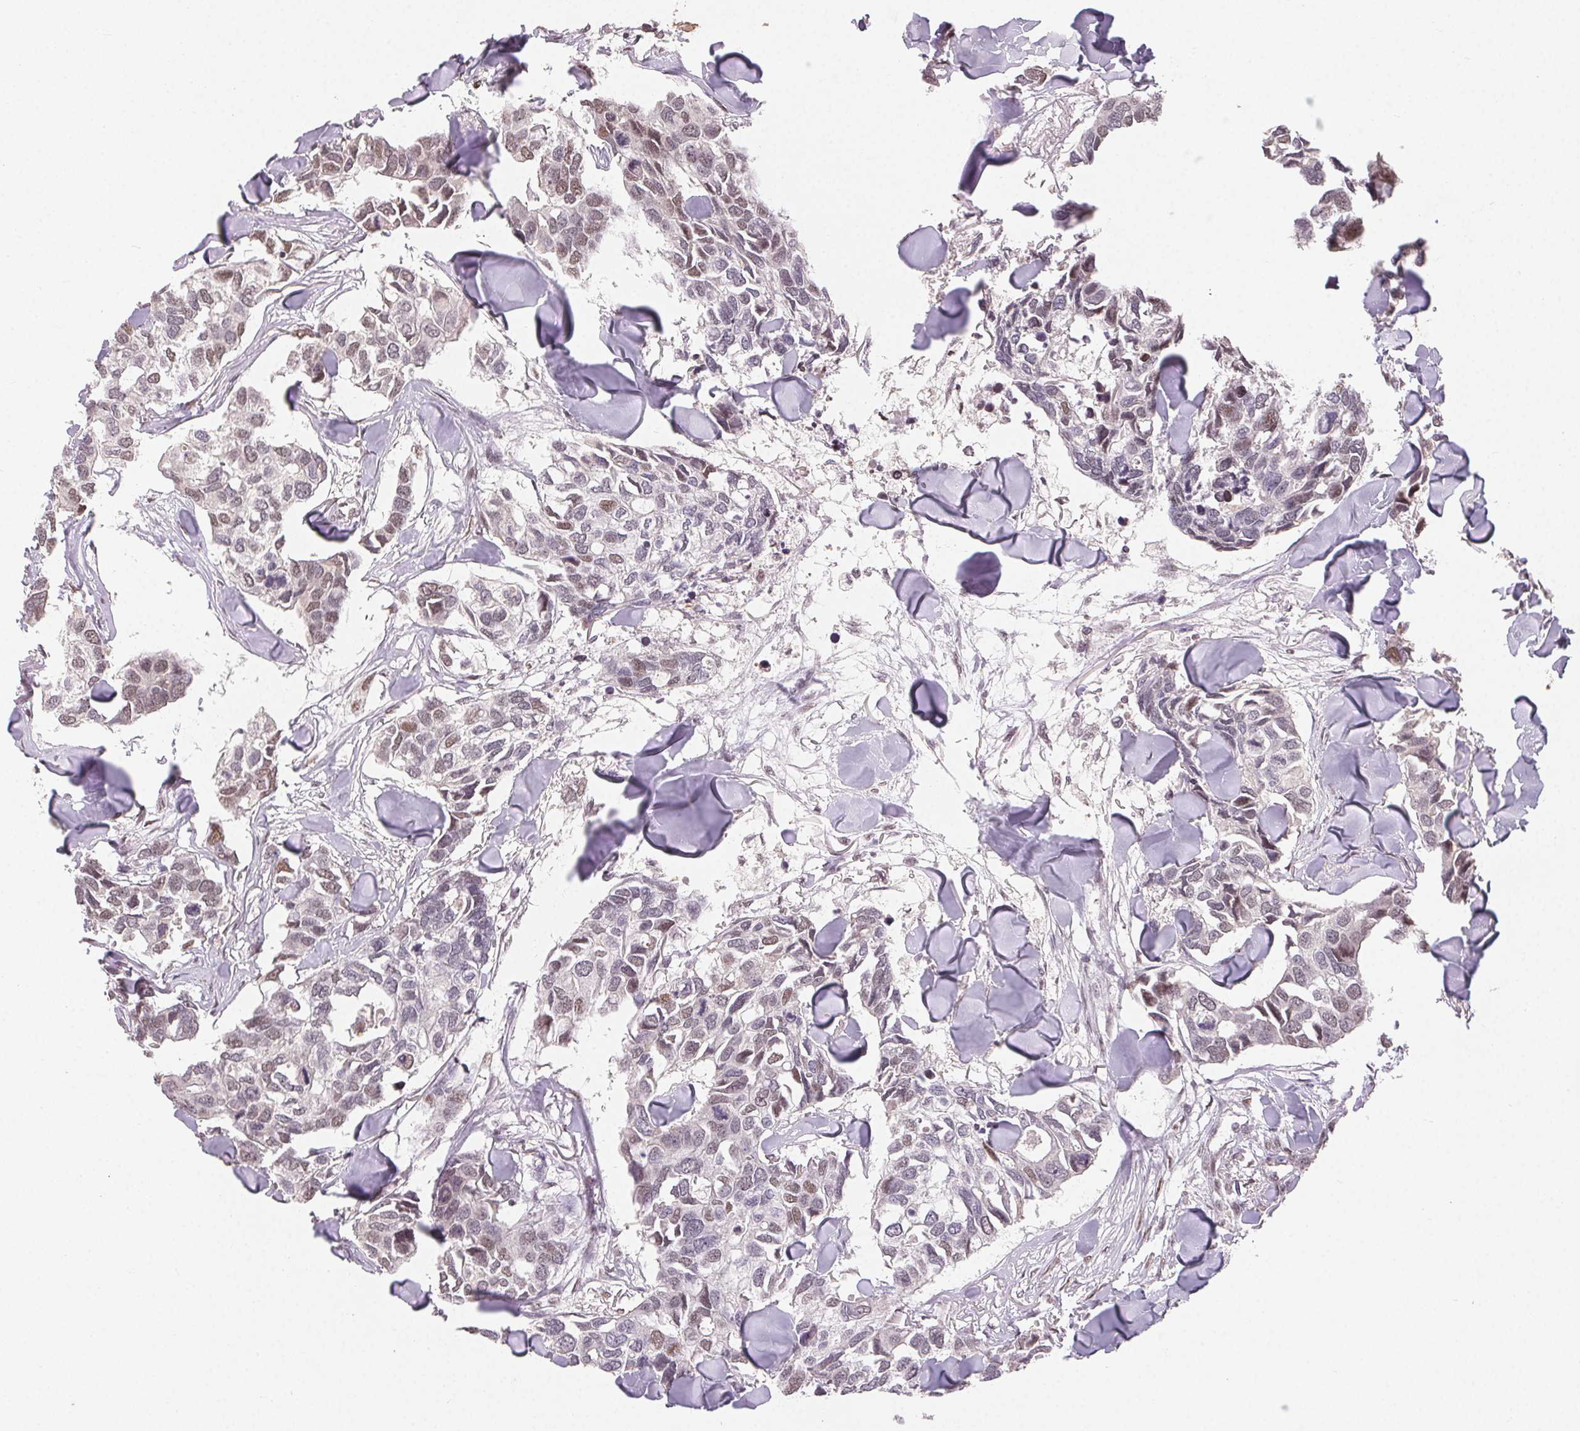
{"staining": {"intensity": "weak", "quantity": "25%-75%", "location": "nuclear"}, "tissue": "breast cancer", "cell_type": "Tumor cells", "image_type": "cancer", "snomed": [{"axis": "morphology", "description": "Duct carcinoma"}, {"axis": "topography", "description": "Breast"}], "caption": "This is an image of immunohistochemistry (IHC) staining of infiltrating ductal carcinoma (breast), which shows weak staining in the nuclear of tumor cells.", "gene": "MAPKAPK2", "patient": {"sex": "female", "age": 83}}